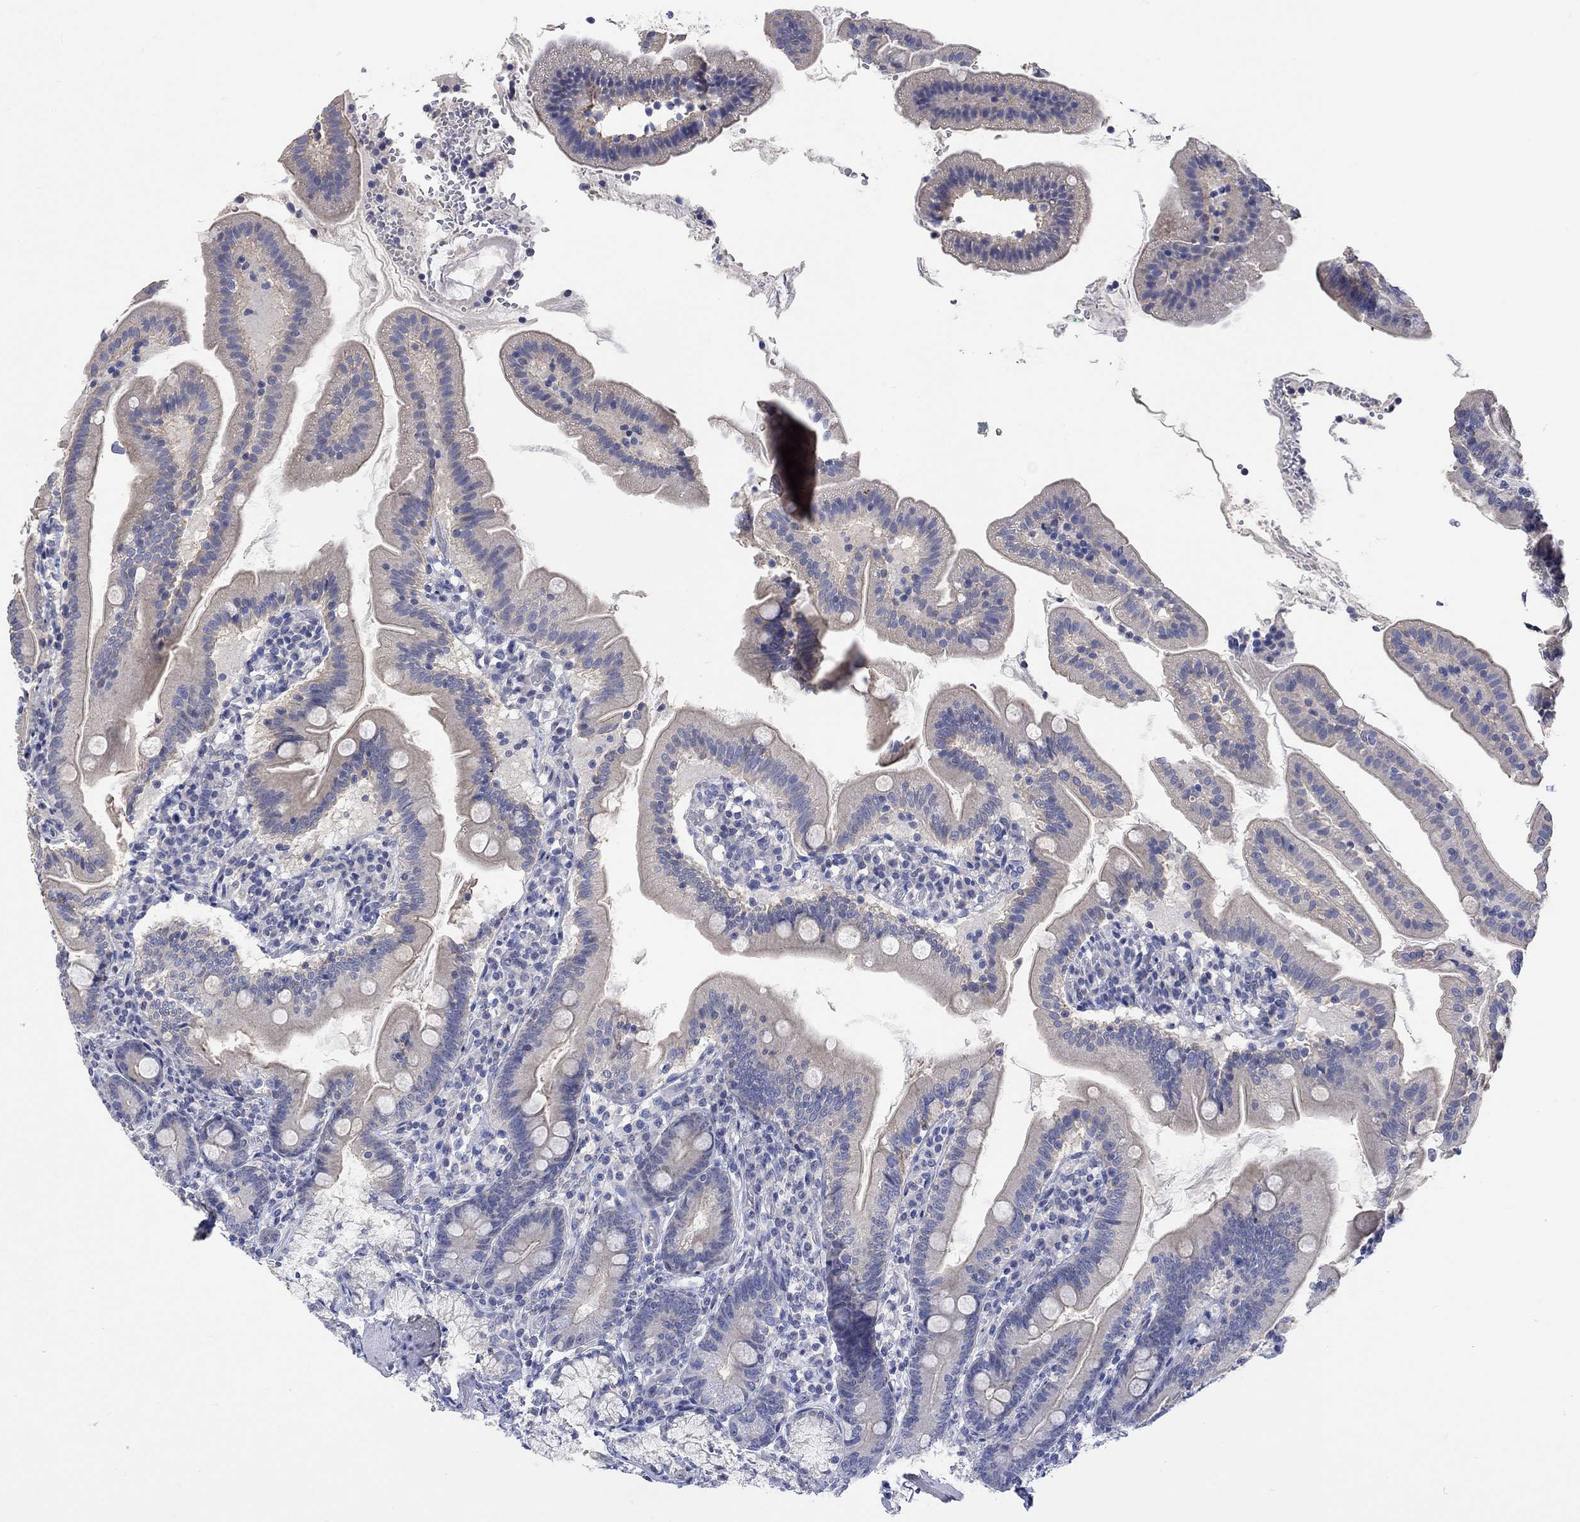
{"staining": {"intensity": "negative", "quantity": "none", "location": "none"}, "tissue": "duodenum", "cell_type": "Glandular cells", "image_type": "normal", "snomed": [{"axis": "morphology", "description": "Normal tissue, NOS"}, {"axis": "topography", "description": "Duodenum"}], "caption": "This is a photomicrograph of immunohistochemistry staining of normal duodenum, which shows no positivity in glandular cells. (DAB IHC visualized using brightfield microscopy, high magnification).", "gene": "AGRP", "patient": {"sex": "female", "age": 67}}